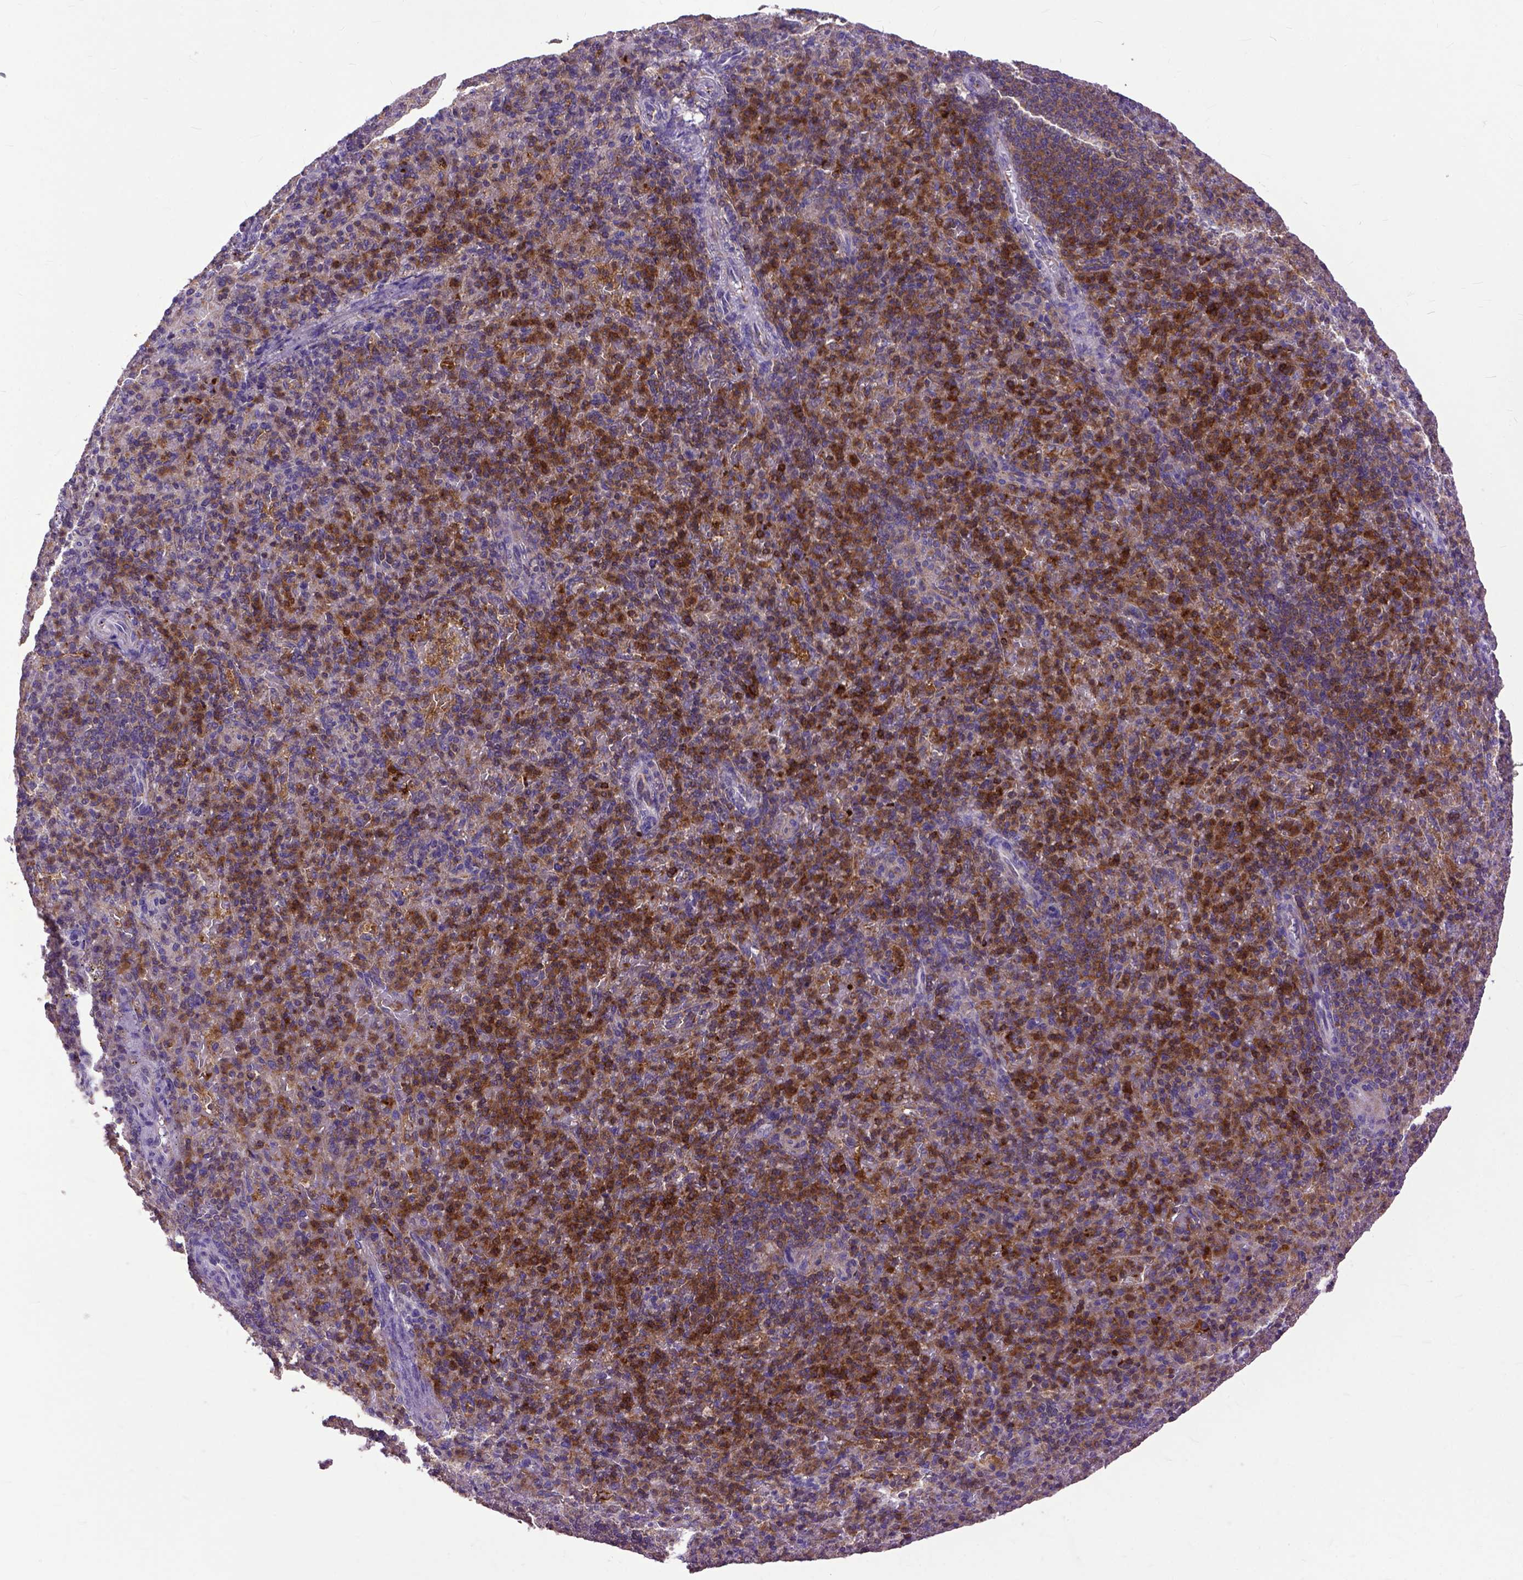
{"staining": {"intensity": "strong", "quantity": "25%-75%", "location": "cytoplasmic/membranous"}, "tissue": "spleen", "cell_type": "Cells in red pulp", "image_type": "normal", "snomed": [{"axis": "morphology", "description": "Normal tissue, NOS"}, {"axis": "topography", "description": "Spleen"}], "caption": "A high amount of strong cytoplasmic/membranous positivity is identified in approximately 25%-75% of cells in red pulp in normal spleen.", "gene": "NAMPT", "patient": {"sex": "female", "age": 74}}